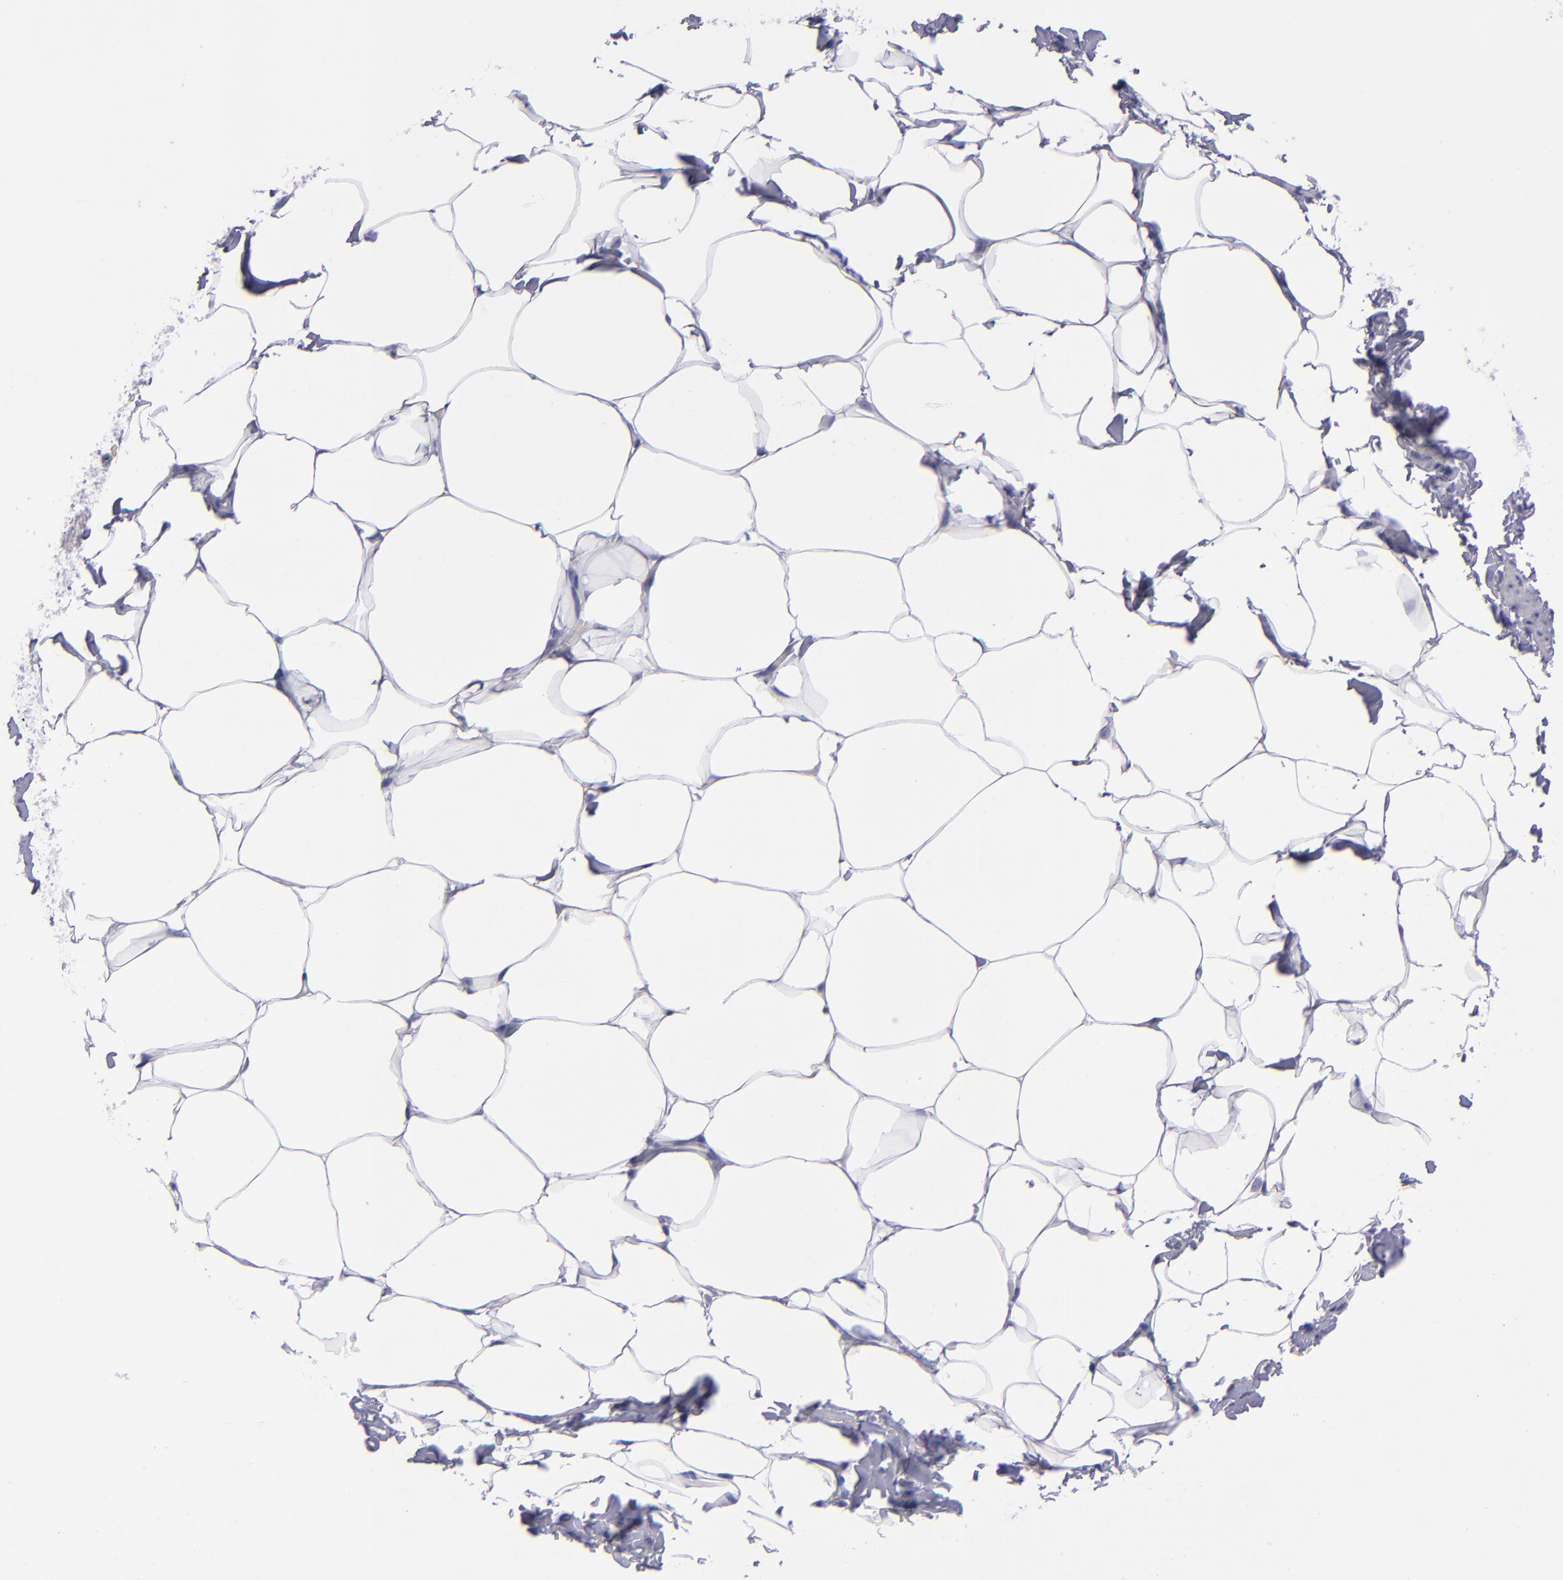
{"staining": {"intensity": "negative", "quantity": "none", "location": "none"}, "tissue": "adipose tissue", "cell_type": "Adipocytes", "image_type": "normal", "snomed": [{"axis": "morphology", "description": "Normal tissue, NOS"}, {"axis": "topography", "description": "Vascular tissue"}], "caption": "A high-resolution micrograph shows immunohistochemistry staining of normal adipose tissue, which exhibits no significant expression in adipocytes.", "gene": "CD38", "patient": {"sex": "male", "age": 41}}